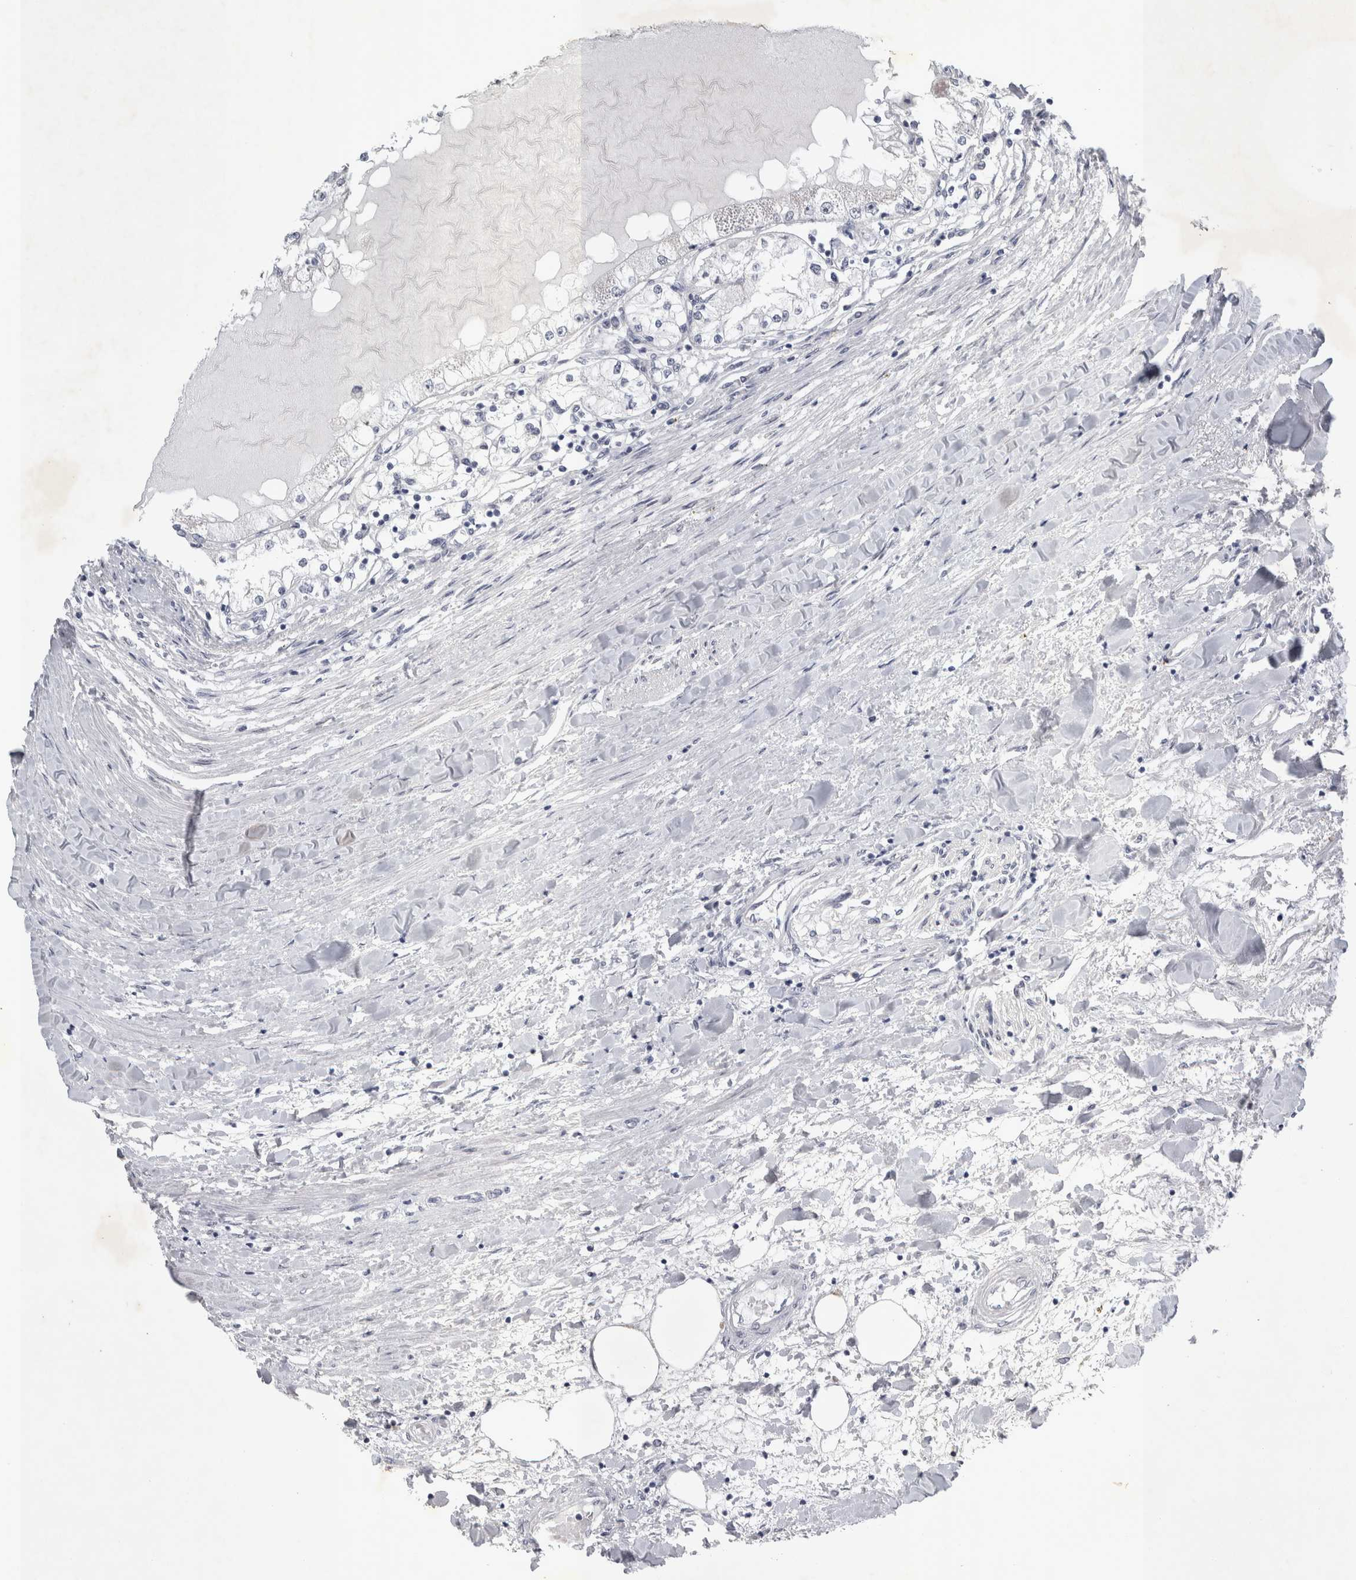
{"staining": {"intensity": "negative", "quantity": "none", "location": "none"}, "tissue": "renal cancer", "cell_type": "Tumor cells", "image_type": "cancer", "snomed": [{"axis": "morphology", "description": "Adenocarcinoma, NOS"}, {"axis": "topography", "description": "Kidney"}], "caption": "IHC photomicrograph of human renal cancer (adenocarcinoma) stained for a protein (brown), which reveals no expression in tumor cells.", "gene": "FXYD7", "patient": {"sex": "male", "age": 68}}